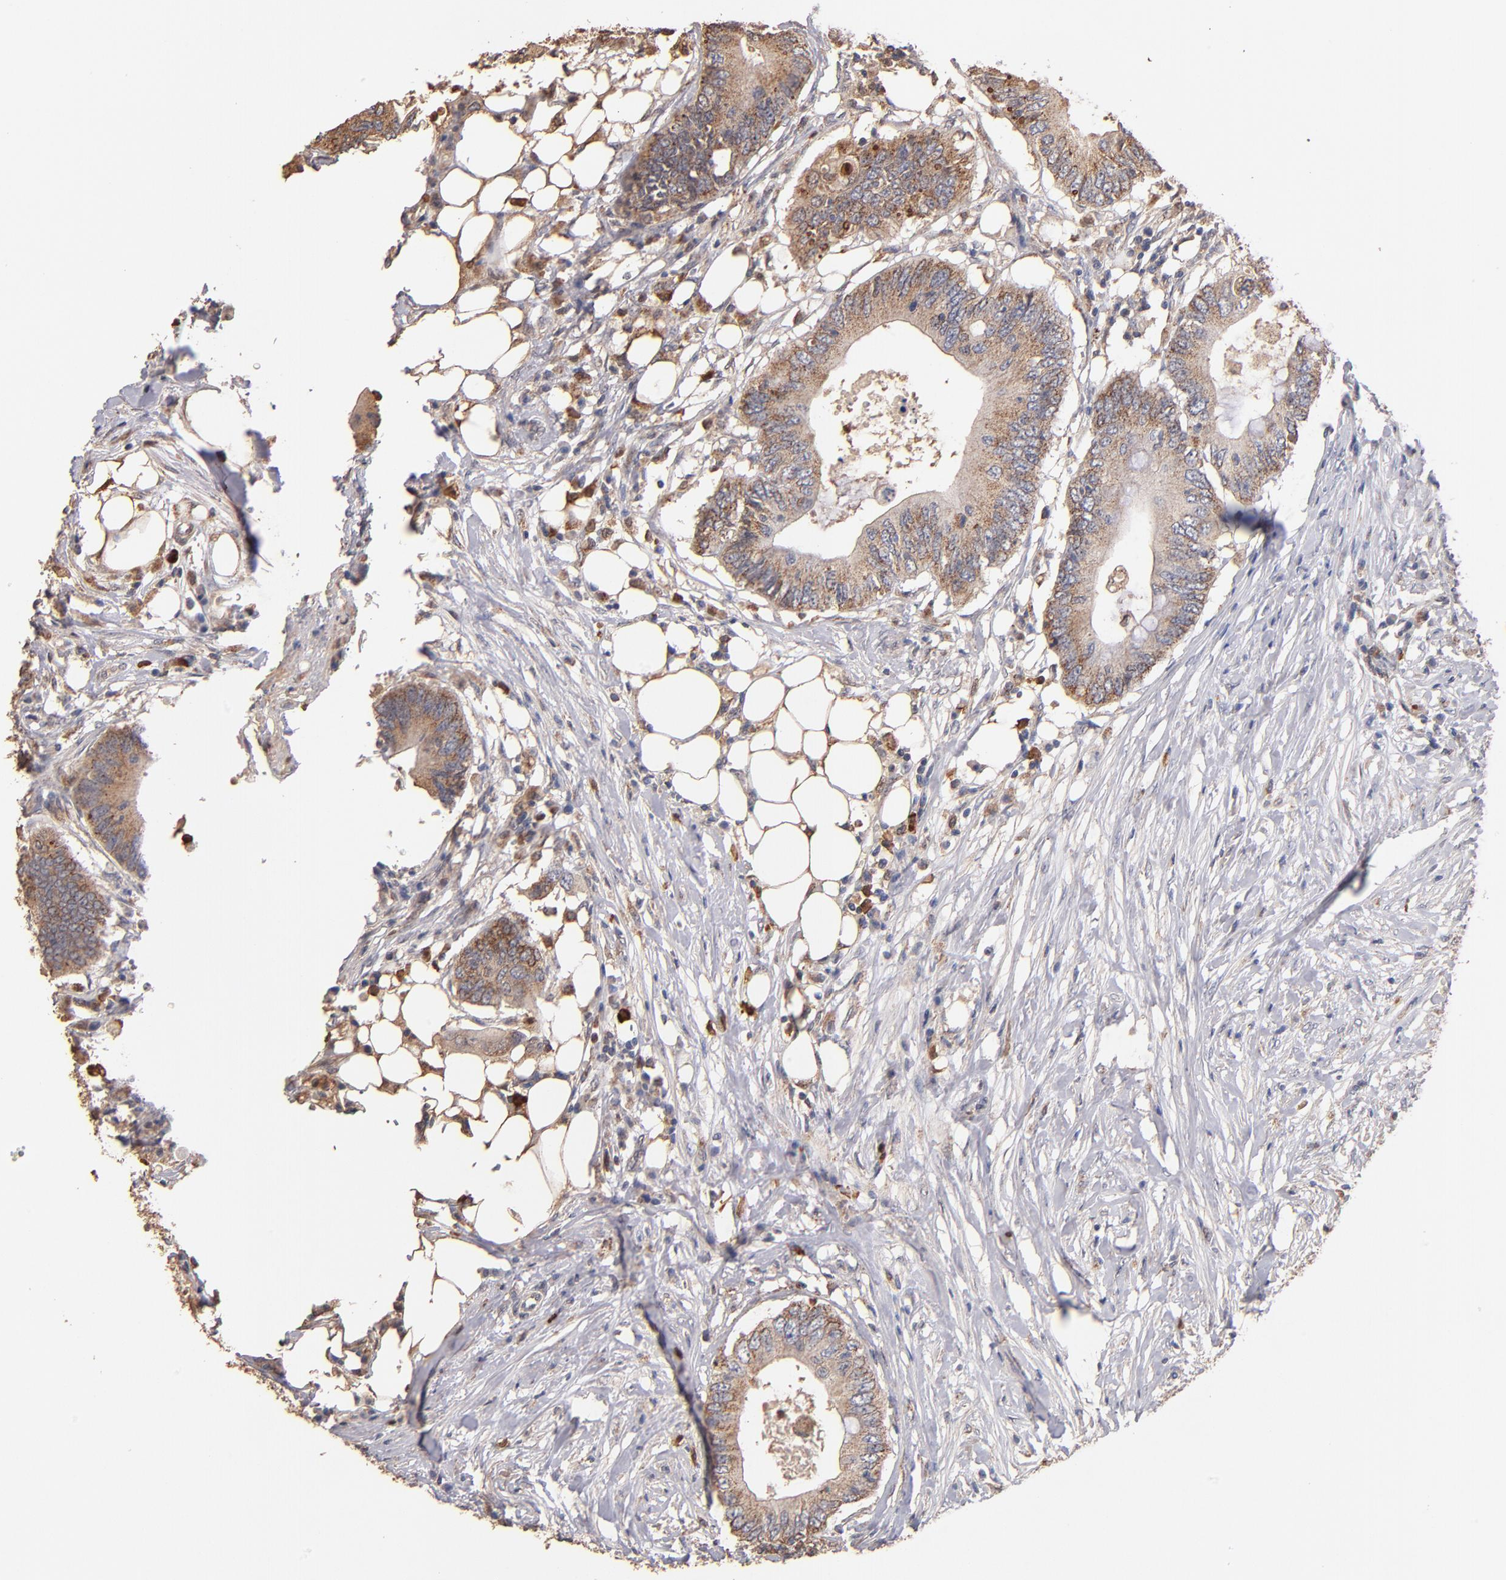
{"staining": {"intensity": "moderate", "quantity": ">75%", "location": "cytoplasmic/membranous"}, "tissue": "colorectal cancer", "cell_type": "Tumor cells", "image_type": "cancer", "snomed": [{"axis": "morphology", "description": "Adenocarcinoma, NOS"}, {"axis": "topography", "description": "Colon"}], "caption": "IHC (DAB) staining of human adenocarcinoma (colorectal) displays moderate cytoplasmic/membranous protein staining in approximately >75% of tumor cells.", "gene": "RO60", "patient": {"sex": "male", "age": 71}}